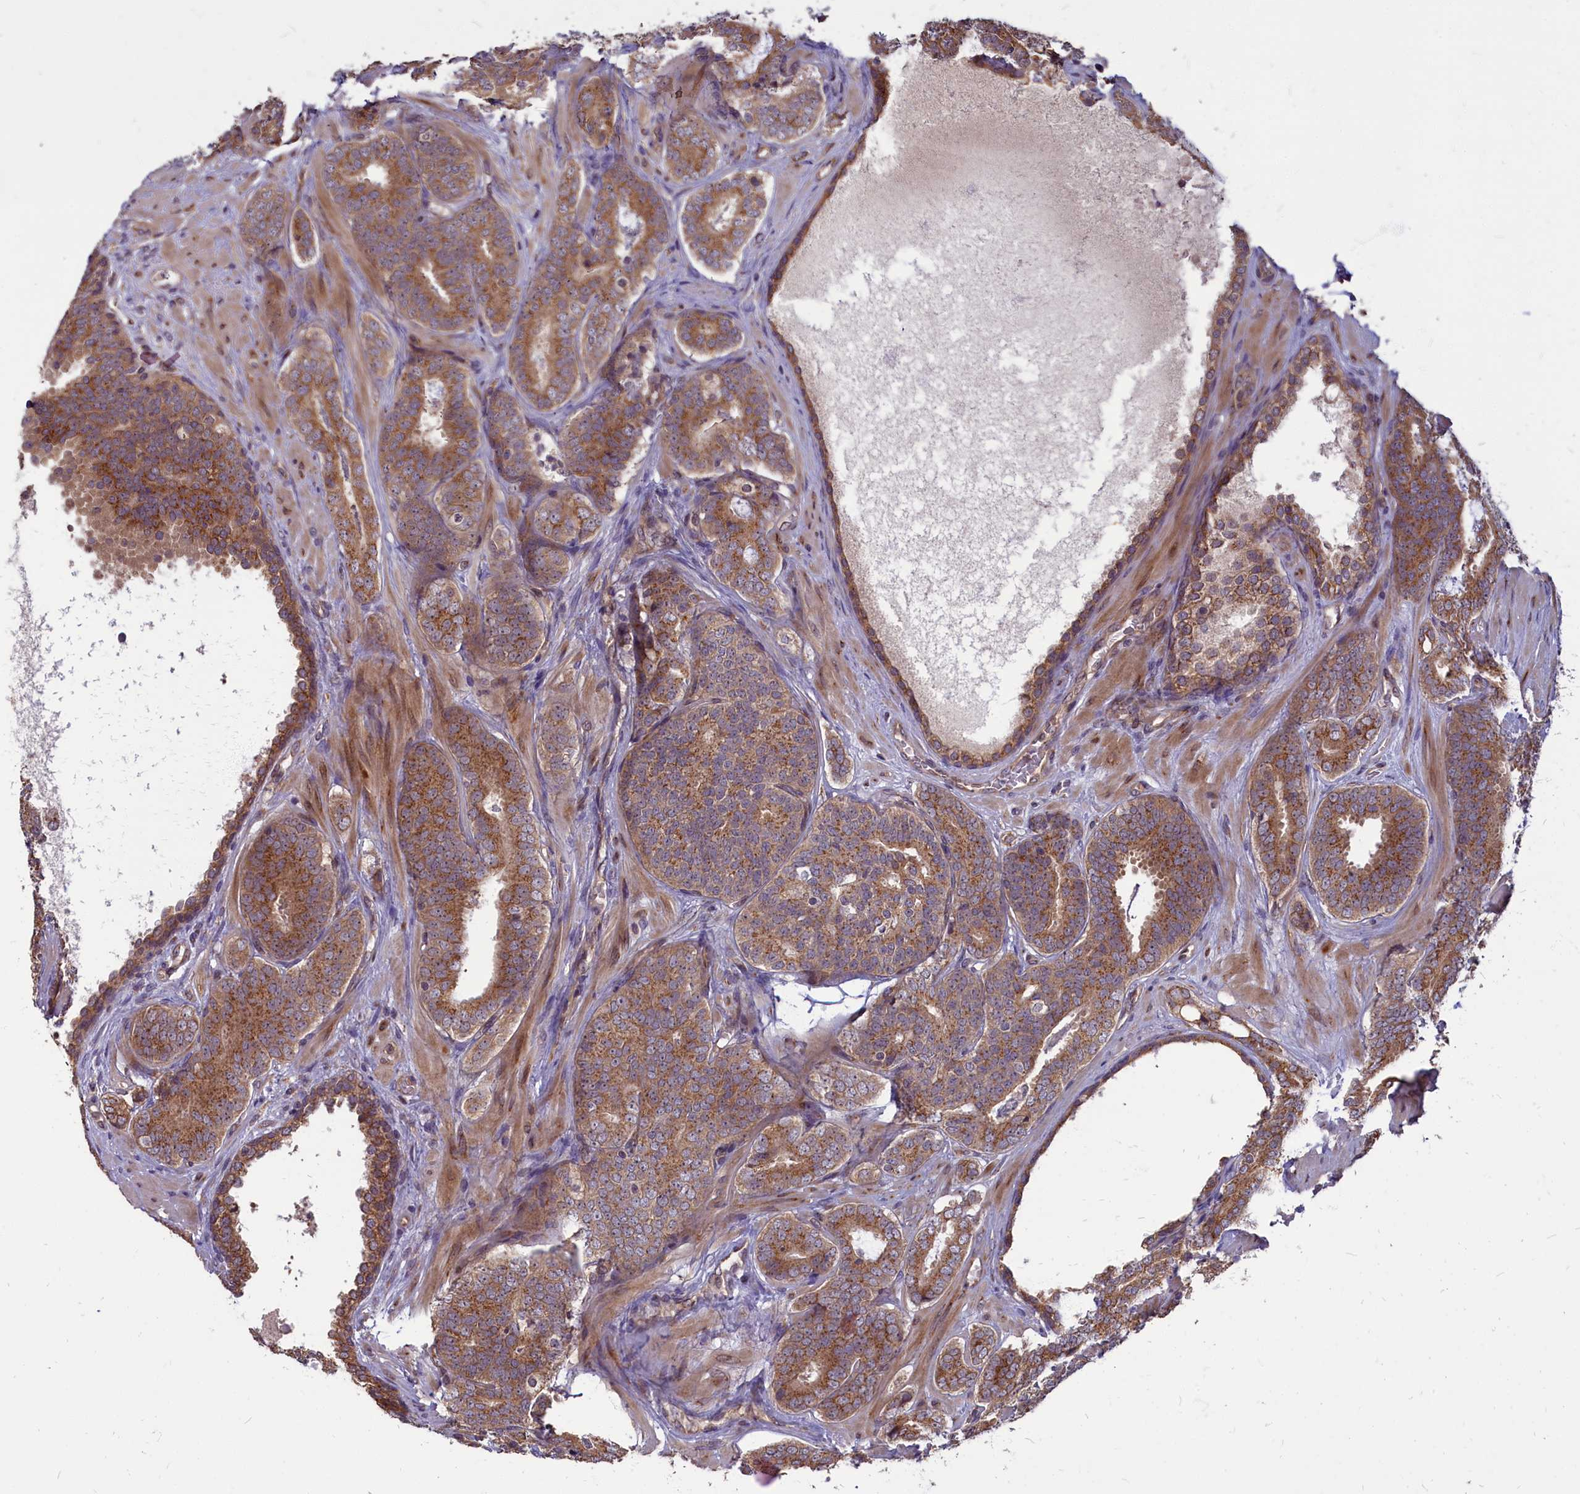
{"staining": {"intensity": "strong", "quantity": ">75%", "location": "cytoplasmic/membranous"}, "tissue": "prostate cancer", "cell_type": "Tumor cells", "image_type": "cancer", "snomed": [{"axis": "morphology", "description": "Adenocarcinoma, High grade"}, {"axis": "topography", "description": "Prostate"}], "caption": "Strong cytoplasmic/membranous positivity is present in about >75% of tumor cells in prostate high-grade adenocarcinoma.", "gene": "MYCBP", "patient": {"sex": "male", "age": 63}}